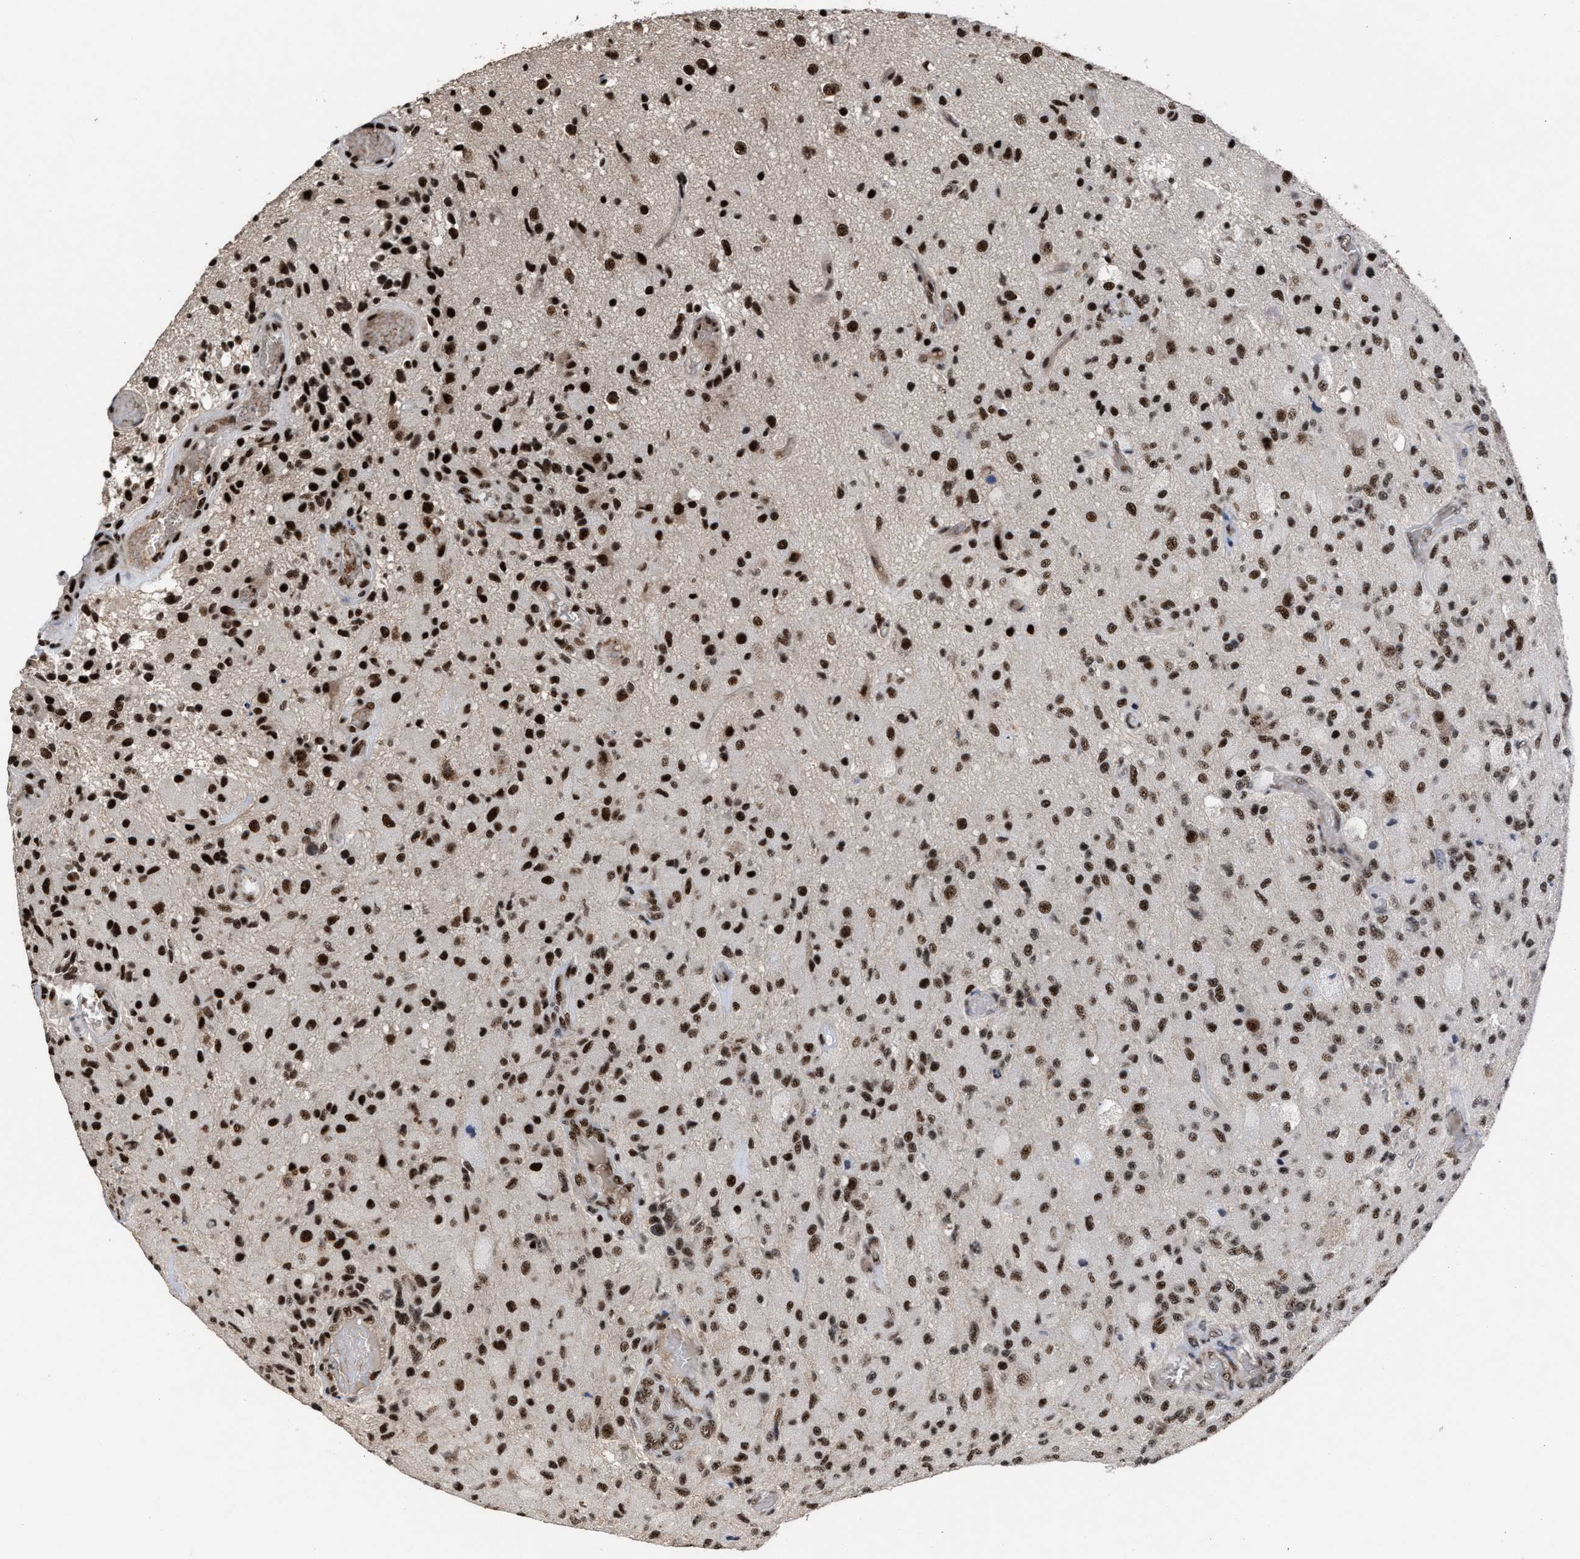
{"staining": {"intensity": "strong", "quantity": ">75%", "location": "nuclear"}, "tissue": "glioma", "cell_type": "Tumor cells", "image_type": "cancer", "snomed": [{"axis": "morphology", "description": "Normal tissue, NOS"}, {"axis": "morphology", "description": "Glioma, malignant, High grade"}, {"axis": "topography", "description": "Cerebral cortex"}], "caption": "Brown immunohistochemical staining in human malignant glioma (high-grade) shows strong nuclear positivity in approximately >75% of tumor cells.", "gene": "EIF4A3", "patient": {"sex": "male", "age": 77}}